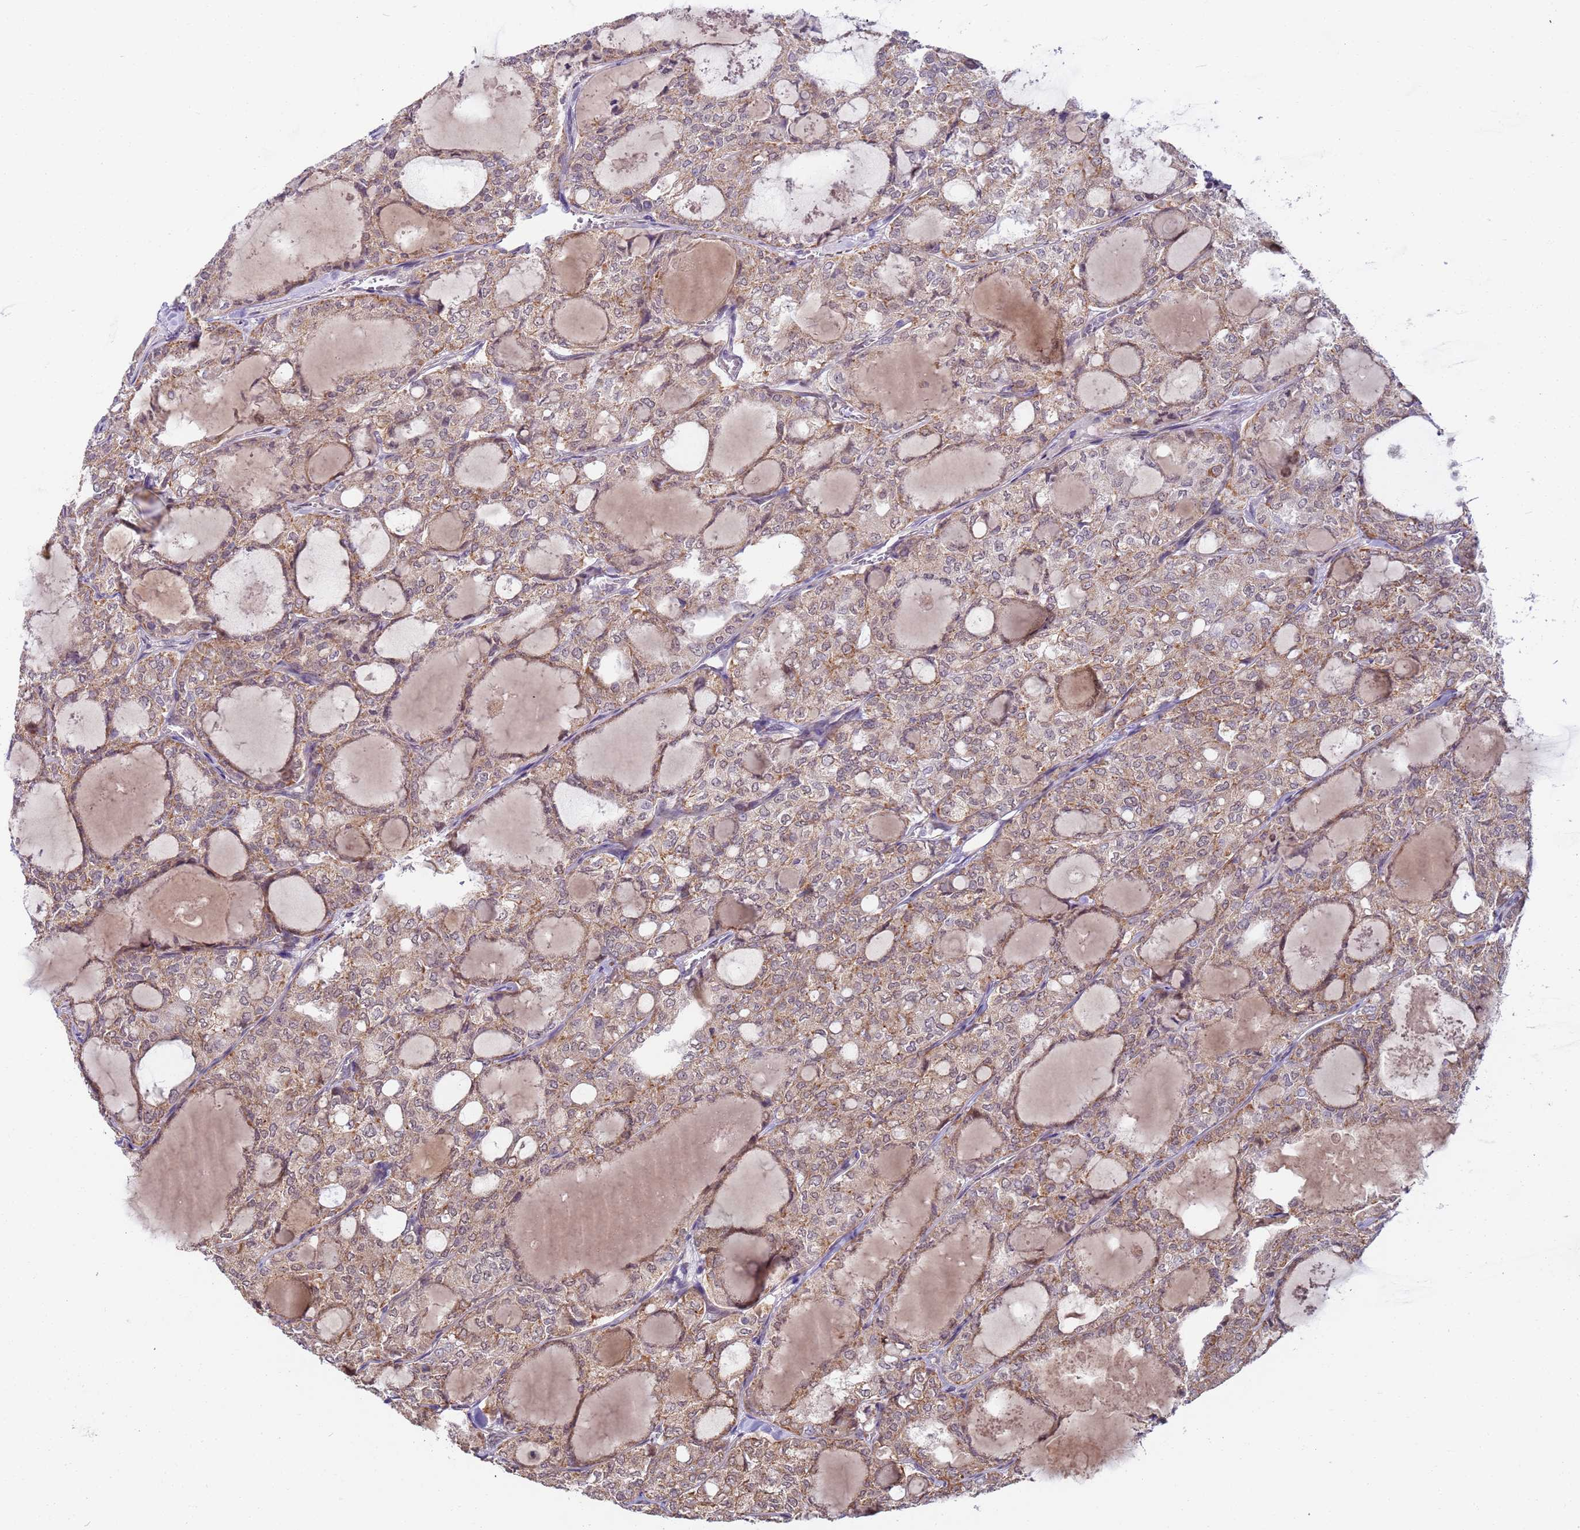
{"staining": {"intensity": "weak", "quantity": ">75%", "location": "cytoplasmic/membranous"}, "tissue": "thyroid cancer", "cell_type": "Tumor cells", "image_type": "cancer", "snomed": [{"axis": "morphology", "description": "Follicular adenoma carcinoma, NOS"}, {"axis": "topography", "description": "Thyroid gland"}], "caption": "This photomicrograph exhibits thyroid cancer (follicular adenoma carcinoma) stained with immunohistochemistry to label a protein in brown. The cytoplasmic/membranous of tumor cells show weak positivity for the protein. Nuclei are counter-stained blue.", "gene": "RAPGEF3", "patient": {"sex": "male", "age": 75}}